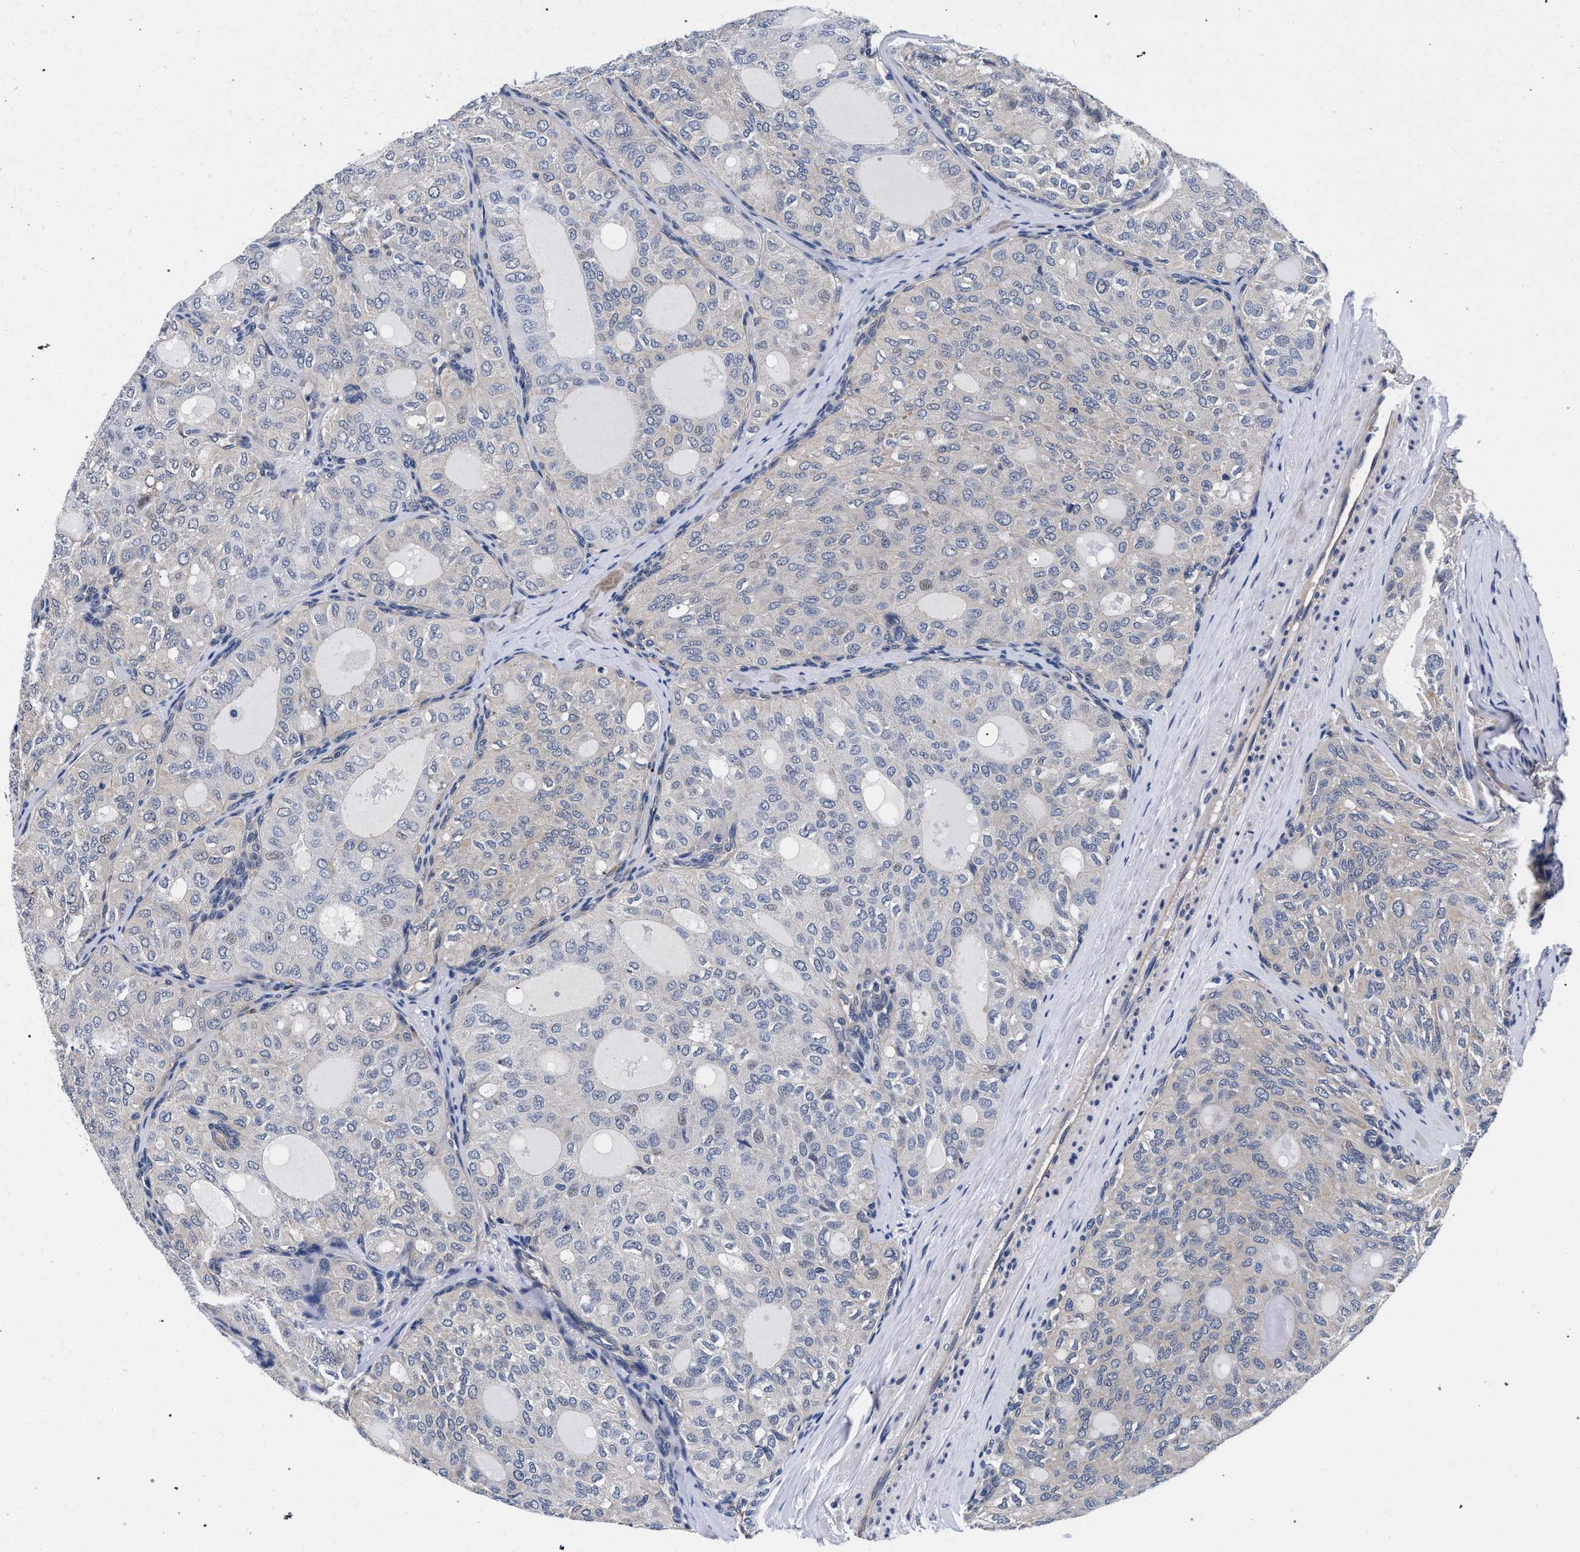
{"staining": {"intensity": "negative", "quantity": "none", "location": "none"}, "tissue": "thyroid cancer", "cell_type": "Tumor cells", "image_type": "cancer", "snomed": [{"axis": "morphology", "description": "Follicular adenoma carcinoma, NOS"}, {"axis": "topography", "description": "Thyroid gland"}], "caption": "Thyroid cancer (follicular adenoma carcinoma) was stained to show a protein in brown. There is no significant staining in tumor cells.", "gene": "RBM33", "patient": {"sex": "male", "age": 75}}